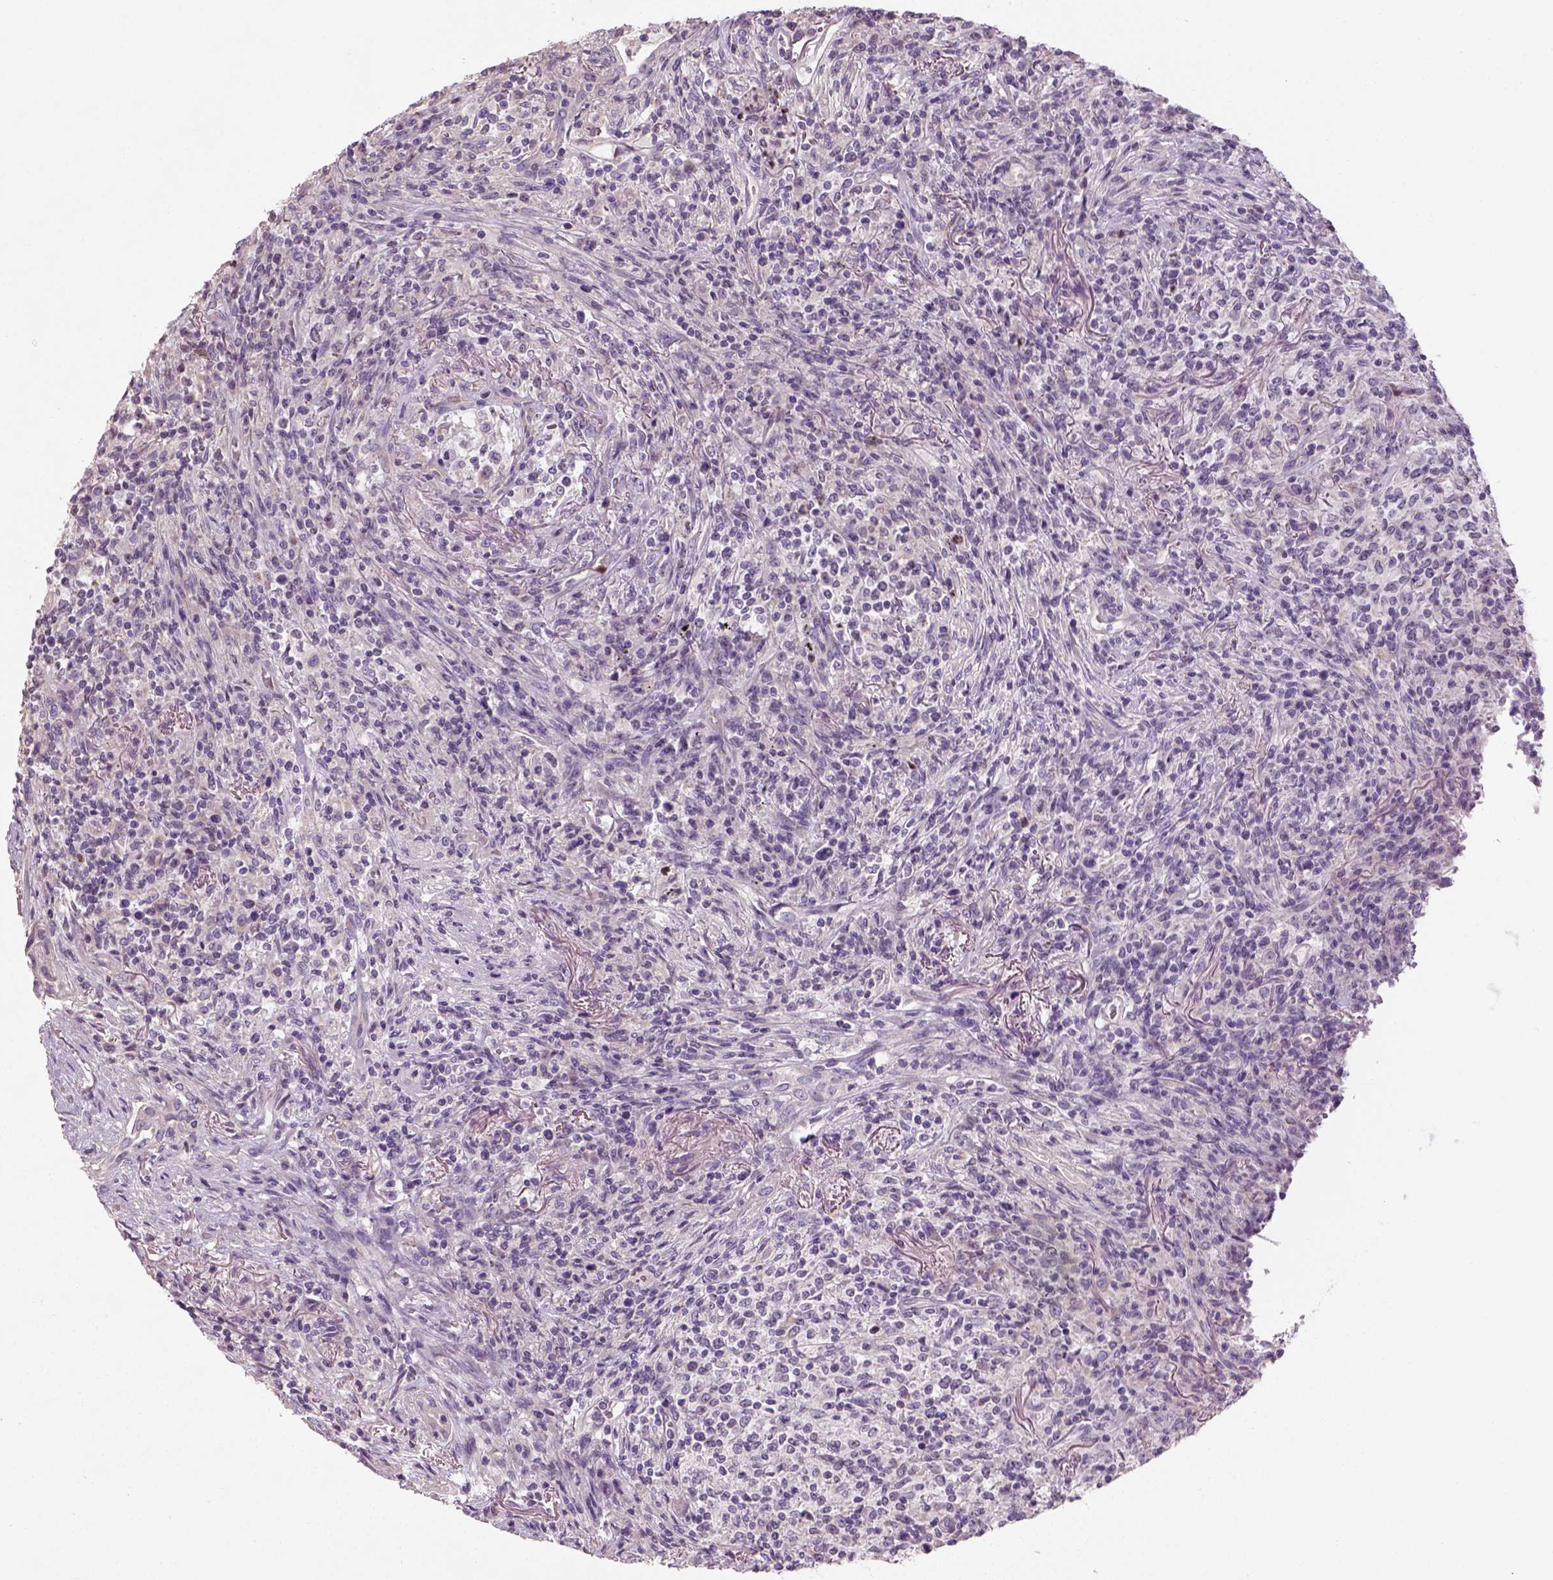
{"staining": {"intensity": "negative", "quantity": "none", "location": "none"}, "tissue": "lymphoma", "cell_type": "Tumor cells", "image_type": "cancer", "snomed": [{"axis": "morphology", "description": "Malignant lymphoma, non-Hodgkin's type, High grade"}, {"axis": "topography", "description": "Lung"}], "caption": "Tumor cells show no significant protein positivity in lymphoma.", "gene": "NUDT6", "patient": {"sex": "male", "age": 79}}